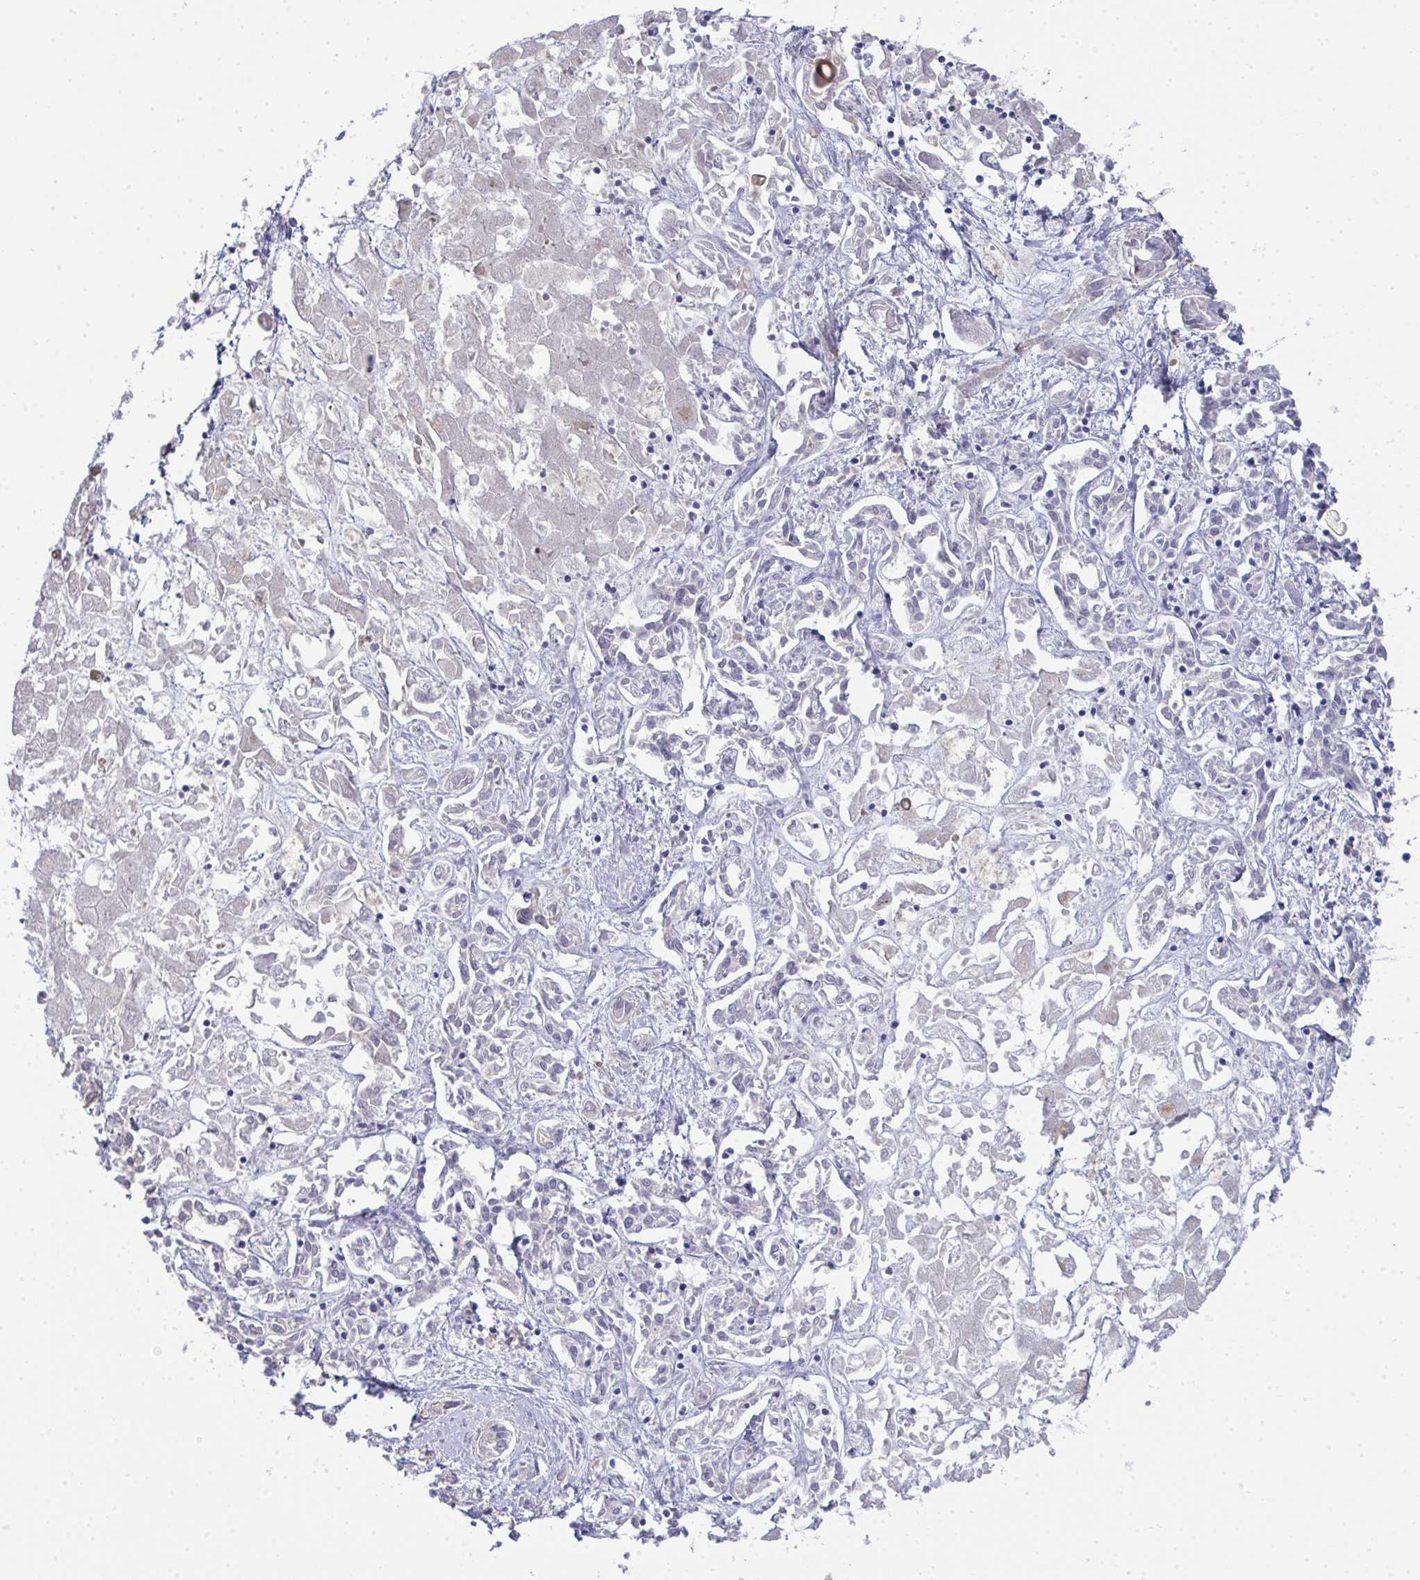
{"staining": {"intensity": "negative", "quantity": "none", "location": "none"}, "tissue": "liver cancer", "cell_type": "Tumor cells", "image_type": "cancer", "snomed": [{"axis": "morphology", "description": "Cholangiocarcinoma"}, {"axis": "topography", "description": "Liver"}], "caption": "A photomicrograph of liver cancer (cholangiocarcinoma) stained for a protein demonstrates no brown staining in tumor cells. (Immunohistochemistry (ihc), brightfield microscopy, high magnification).", "gene": "GALNT16", "patient": {"sex": "female", "age": 64}}